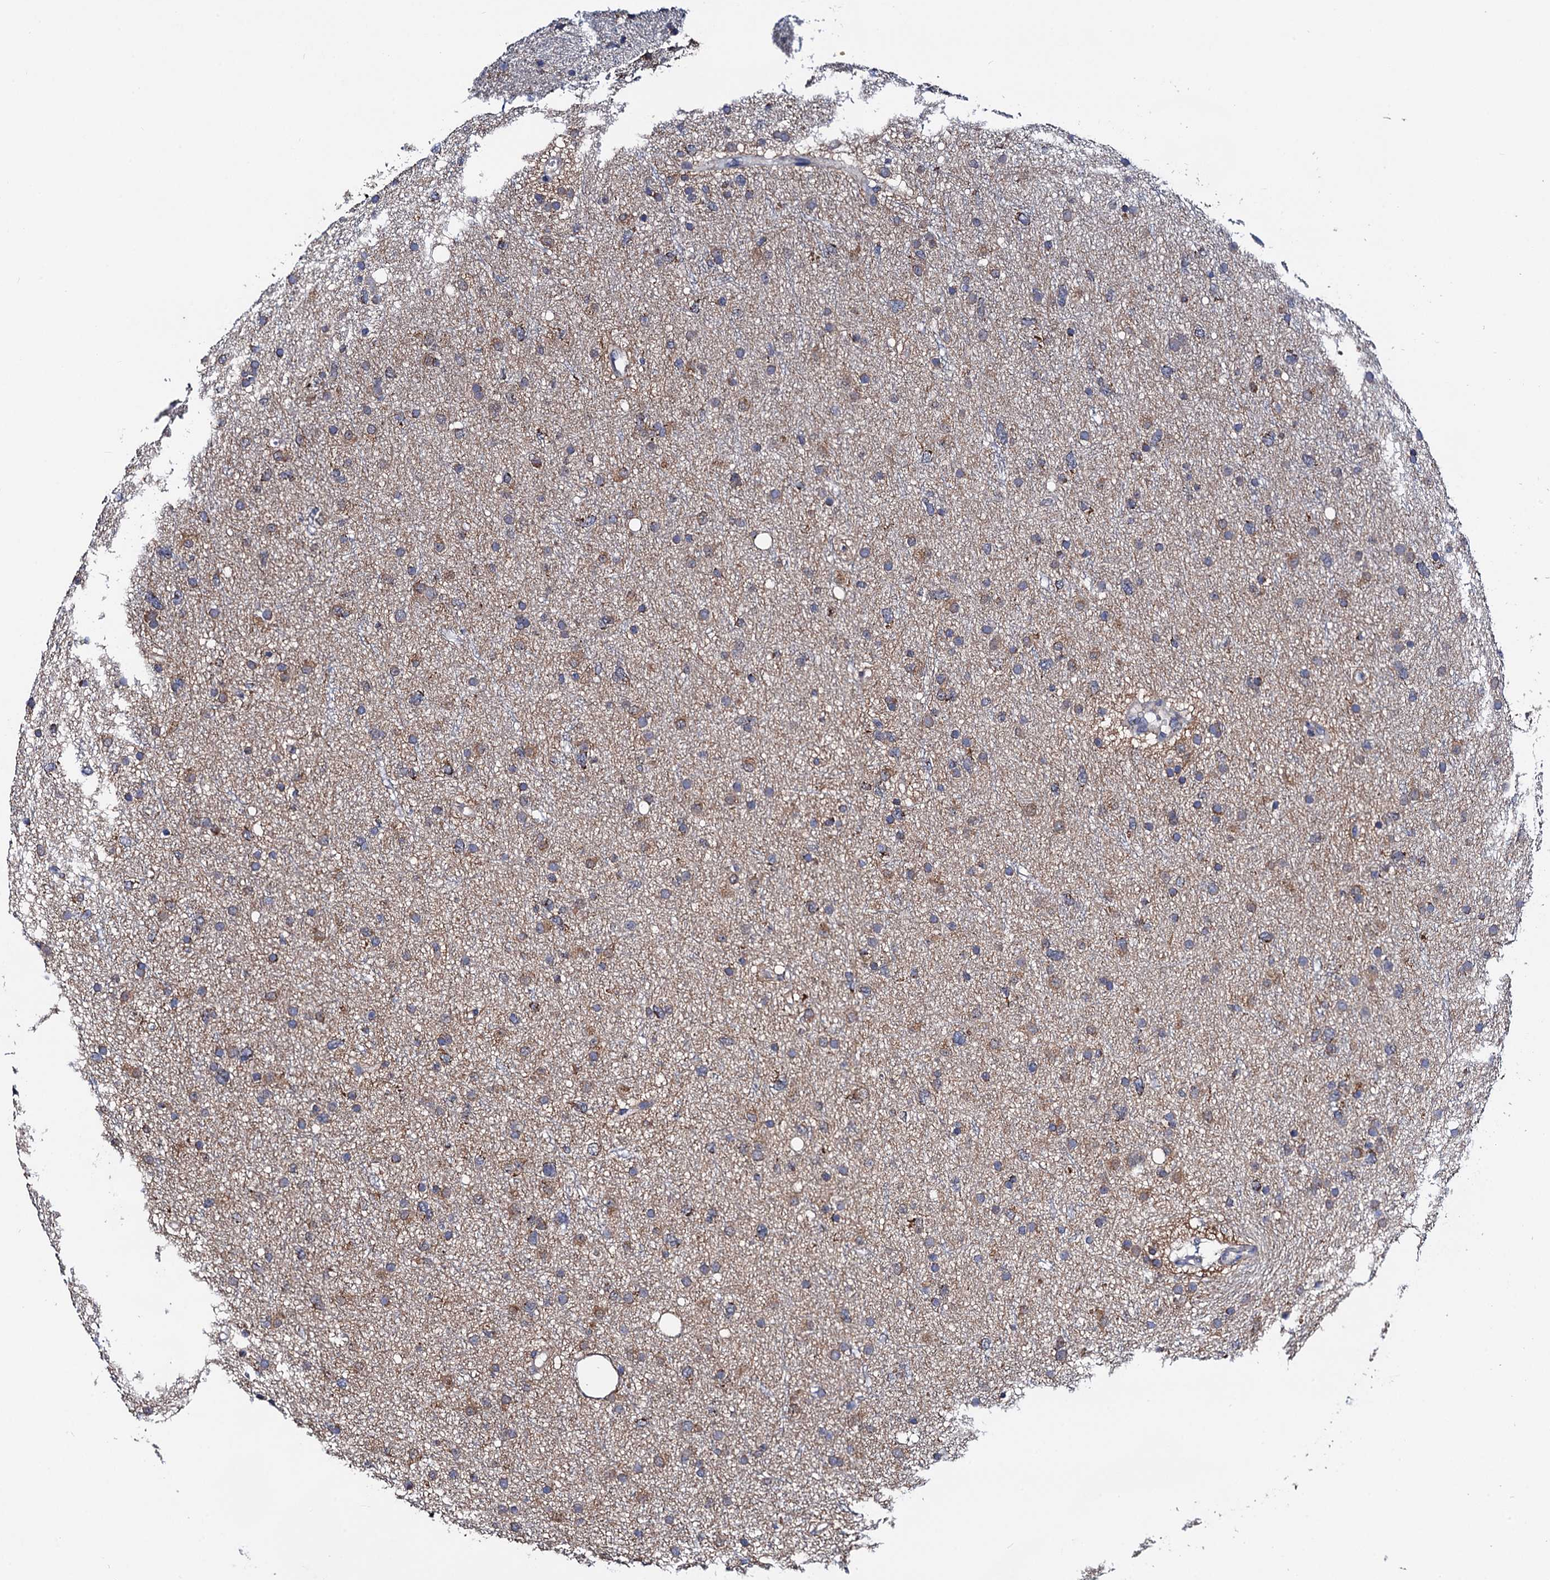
{"staining": {"intensity": "moderate", "quantity": "<25%", "location": "cytoplasmic/membranous"}, "tissue": "glioma", "cell_type": "Tumor cells", "image_type": "cancer", "snomed": [{"axis": "morphology", "description": "Glioma, malignant, Low grade"}, {"axis": "topography", "description": "Cerebral cortex"}], "caption": "A brown stain shows moderate cytoplasmic/membranous expression of a protein in low-grade glioma (malignant) tumor cells. Nuclei are stained in blue.", "gene": "PTCD3", "patient": {"sex": "female", "age": 39}}